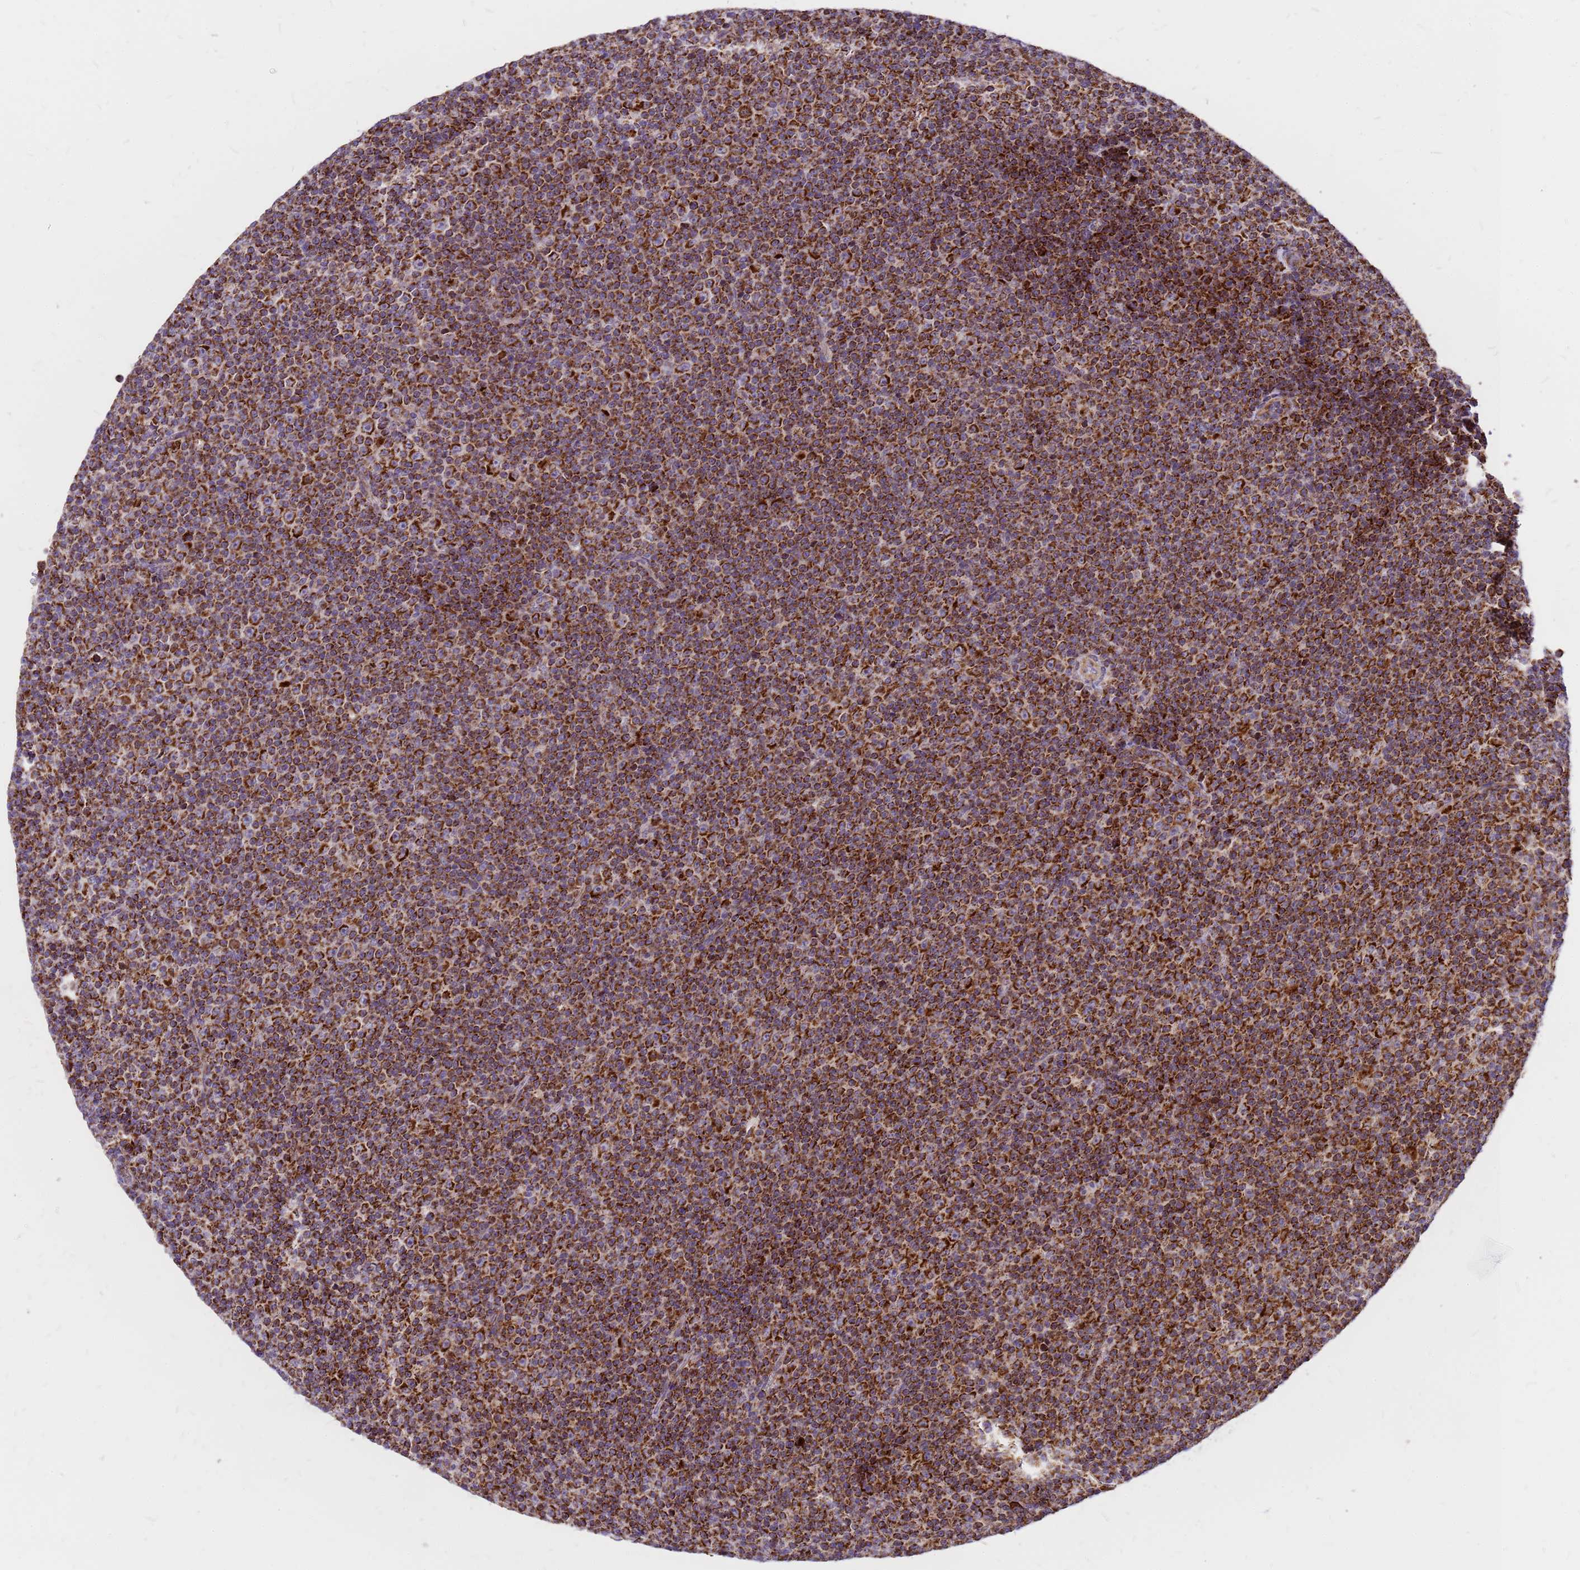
{"staining": {"intensity": "strong", "quantity": ">75%", "location": "cytoplasmic/membranous"}, "tissue": "lymphoma", "cell_type": "Tumor cells", "image_type": "cancer", "snomed": [{"axis": "morphology", "description": "Malignant lymphoma, non-Hodgkin's type, Low grade"}, {"axis": "topography", "description": "Lymph node"}], "caption": "Malignant lymphoma, non-Hodgkin's type (low-grade) stained with DAB IHC shows high levels of strong cytoplasmic/membranous positivity in about >75% of tumor cells. The staining is performed using DAB (3,3'-diaminobenzidine) brown chromogen to label protein expression. The nuclei are counter-stained blue using hematoxylin.", "gene": "MRPS26", "patient": {"sex": "female", "age": 67}}